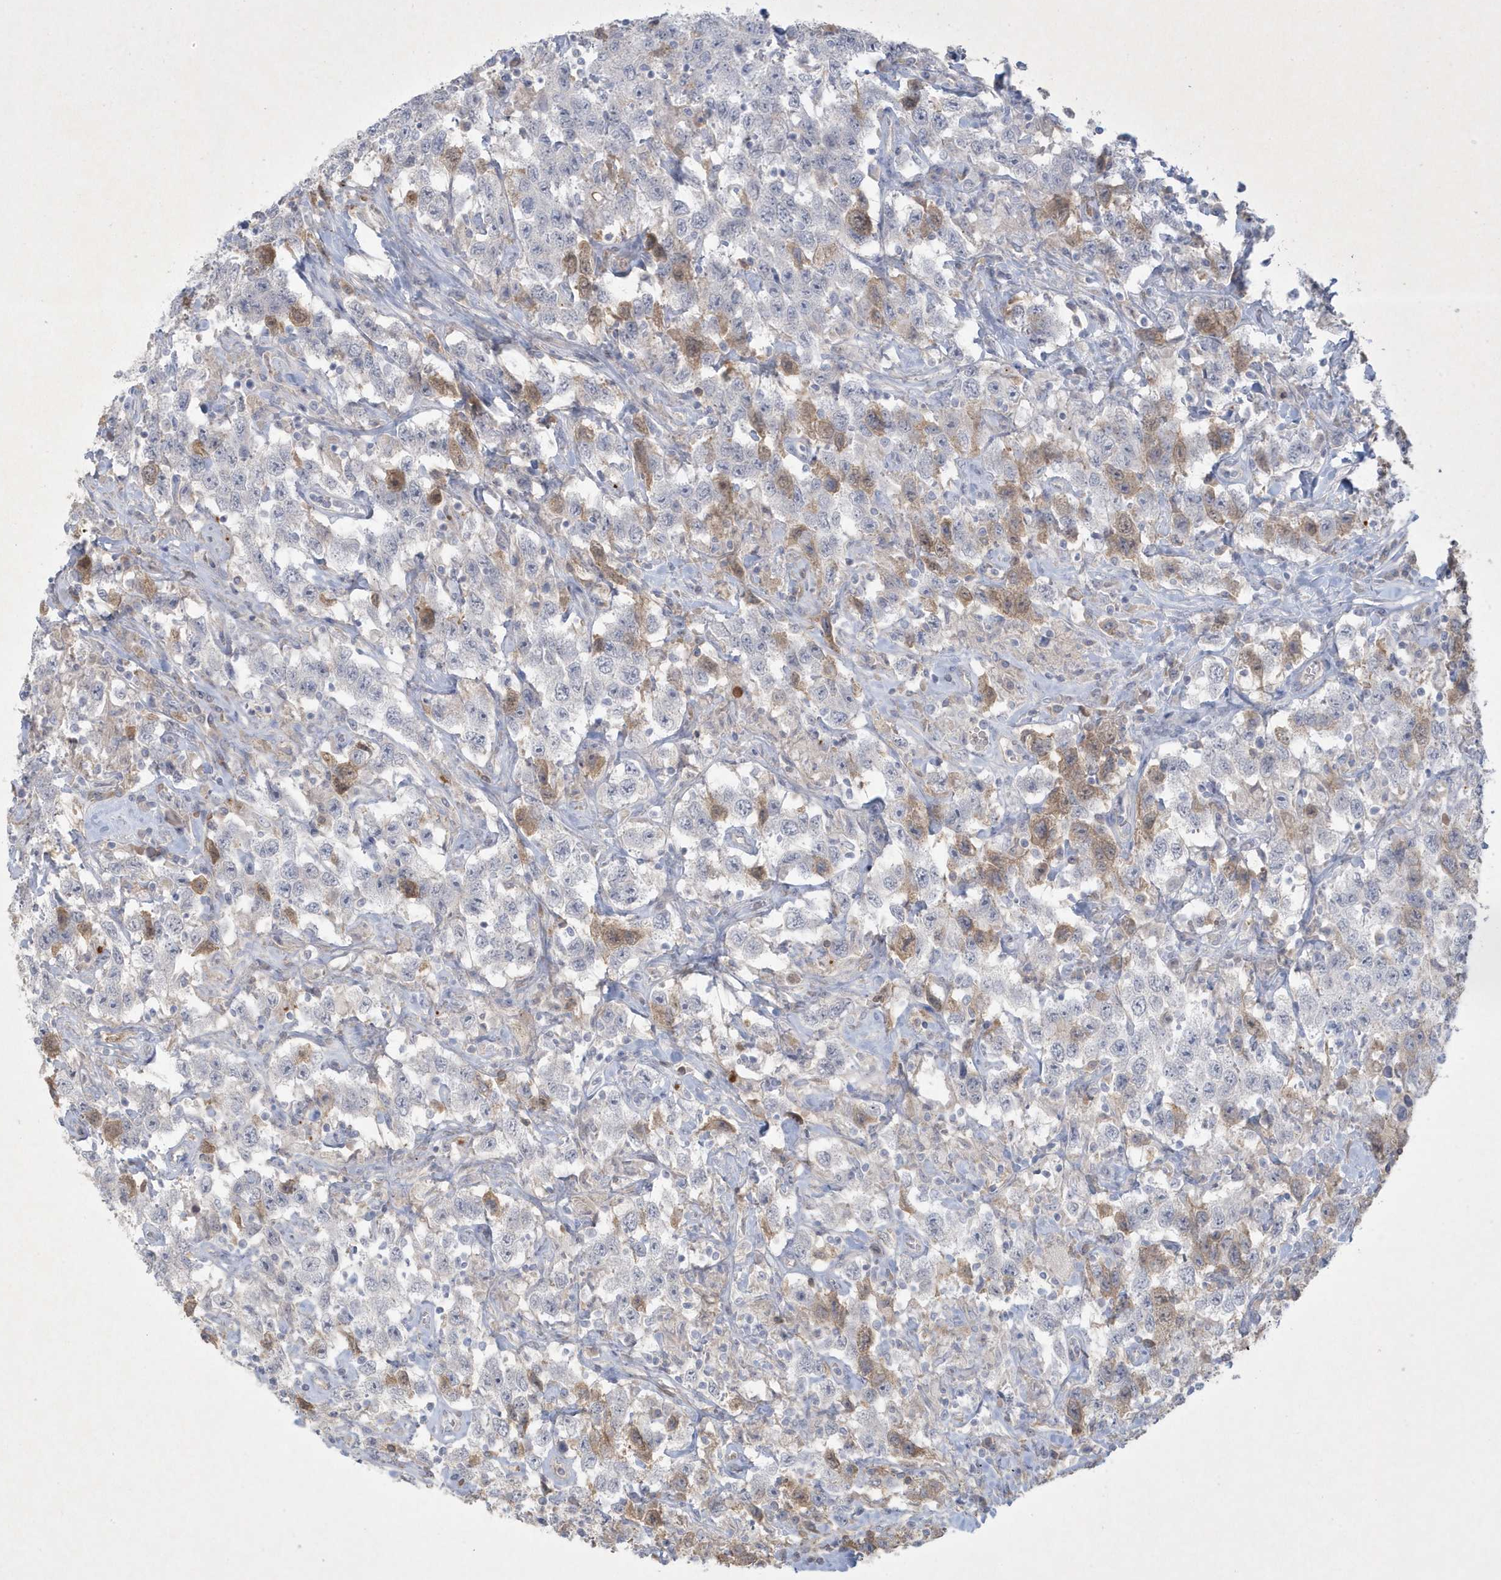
{"staining": {"intensity": "moderate", "quantity": "<25%", "location": "cytoplasmic/membranous"}, "tissue": "testis cancer", "cell_type": "Tumor cells", "image_type": "cancer", "snomed": [{"axis": "morphology", "description": "Seminoma, NOS"}, {"axis": "topography", "description": "Testis"}], "caption": "A brown stain highlights moderate cytoplasmic/membranous positivity of a protein in seminoma (testis) tumor cells. The staining is performed using DAB brown chromogen to label protein expression. The nuclei are counter-stained blue using hematoxylin.", "gene": "CCDC24", "patient": {"sex": "male", "age": 41}}